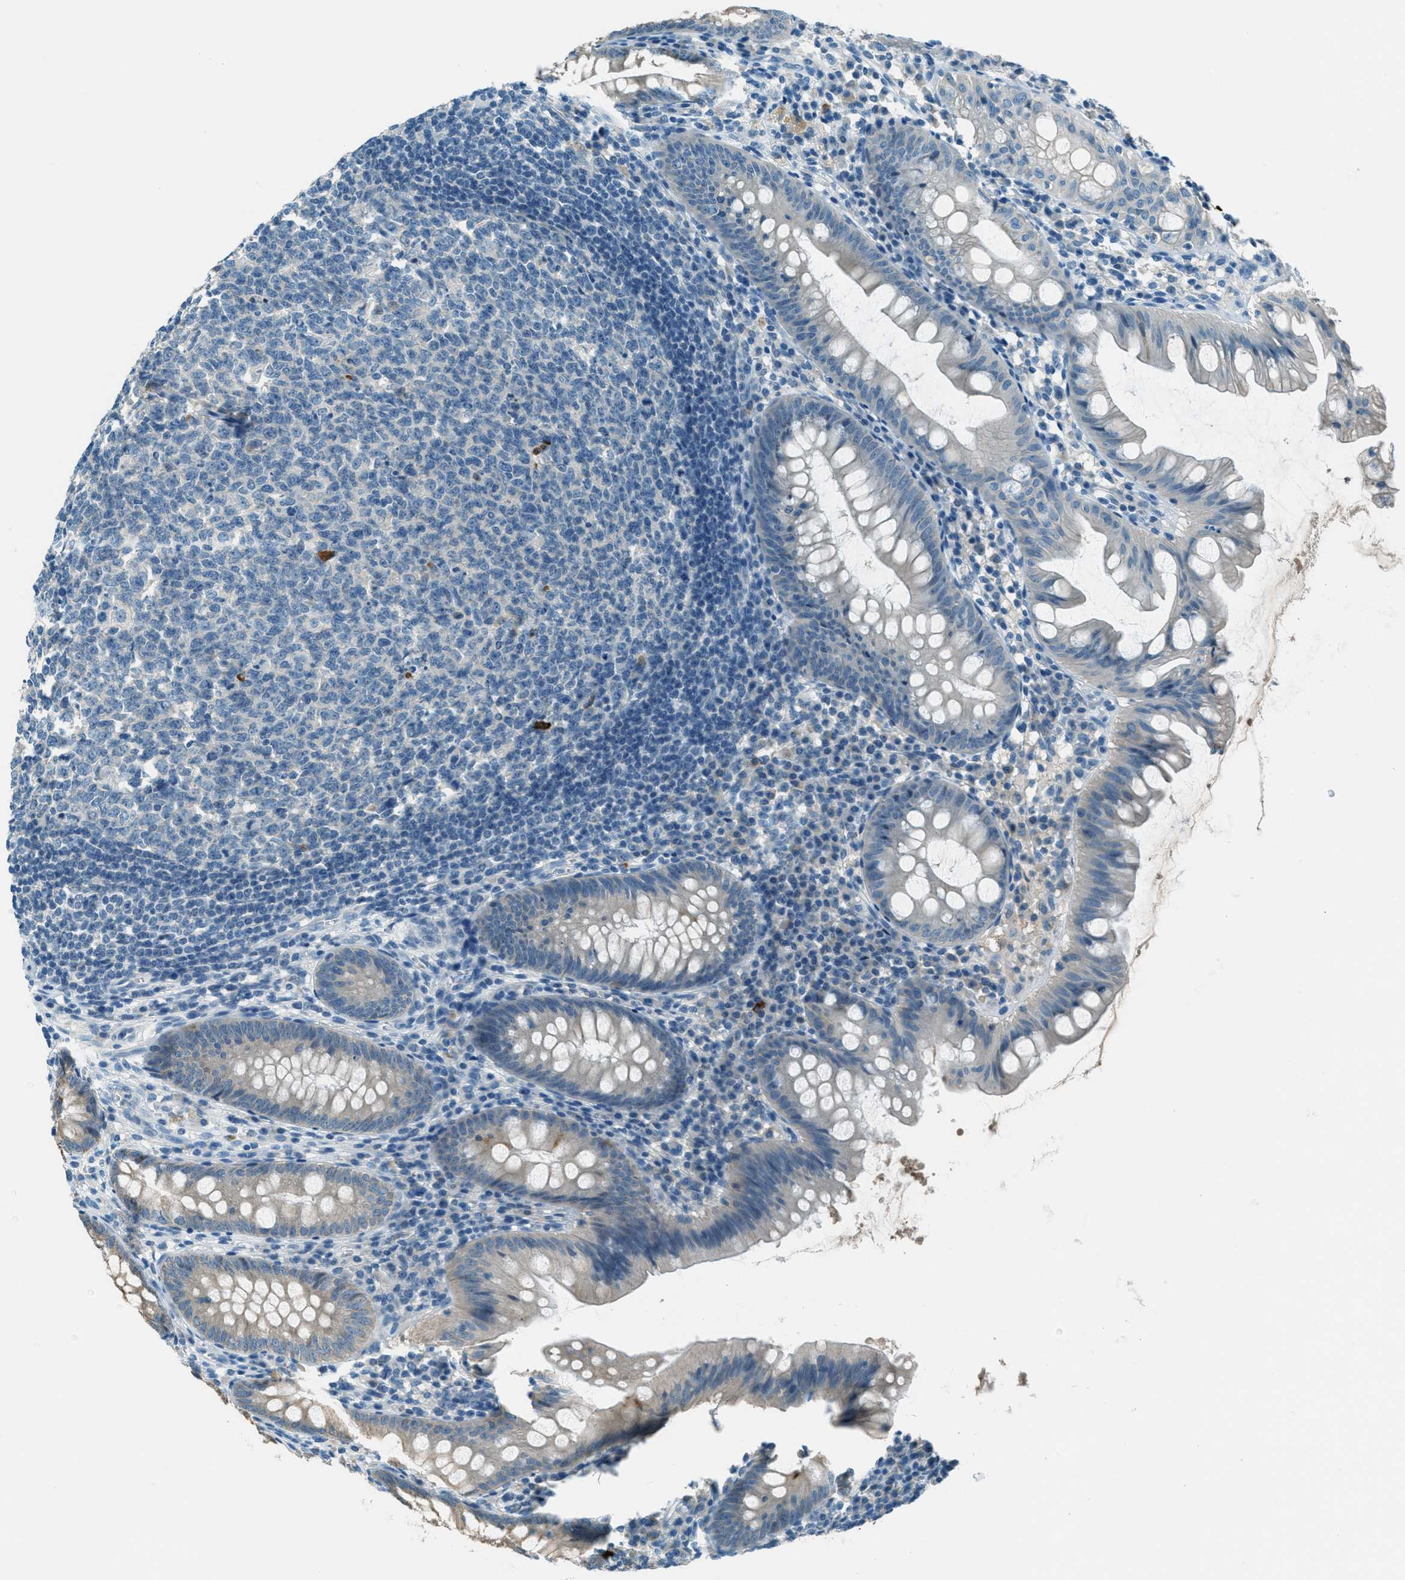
{"staining": {"intensity": "weak", "quantity": "25%-75%", "location": "cytoplasmic/membranous"}, "tissue": "appendix", "cell_type": "Glandular cells", "image_type": "normal", "snomed": [{"axis": "morphology", "description": "Normal tissue, NOS"}, {"axis": "topography", "description": "Appendix"}], "caption": "This histopathology image shows IHC staining of normal appendix, with low weak cytoplasmic/membranous staining in approximately 25%-75% of glandular cells.", "gene": "MSLN", "patient": {"sex": "male", "age": 56}}